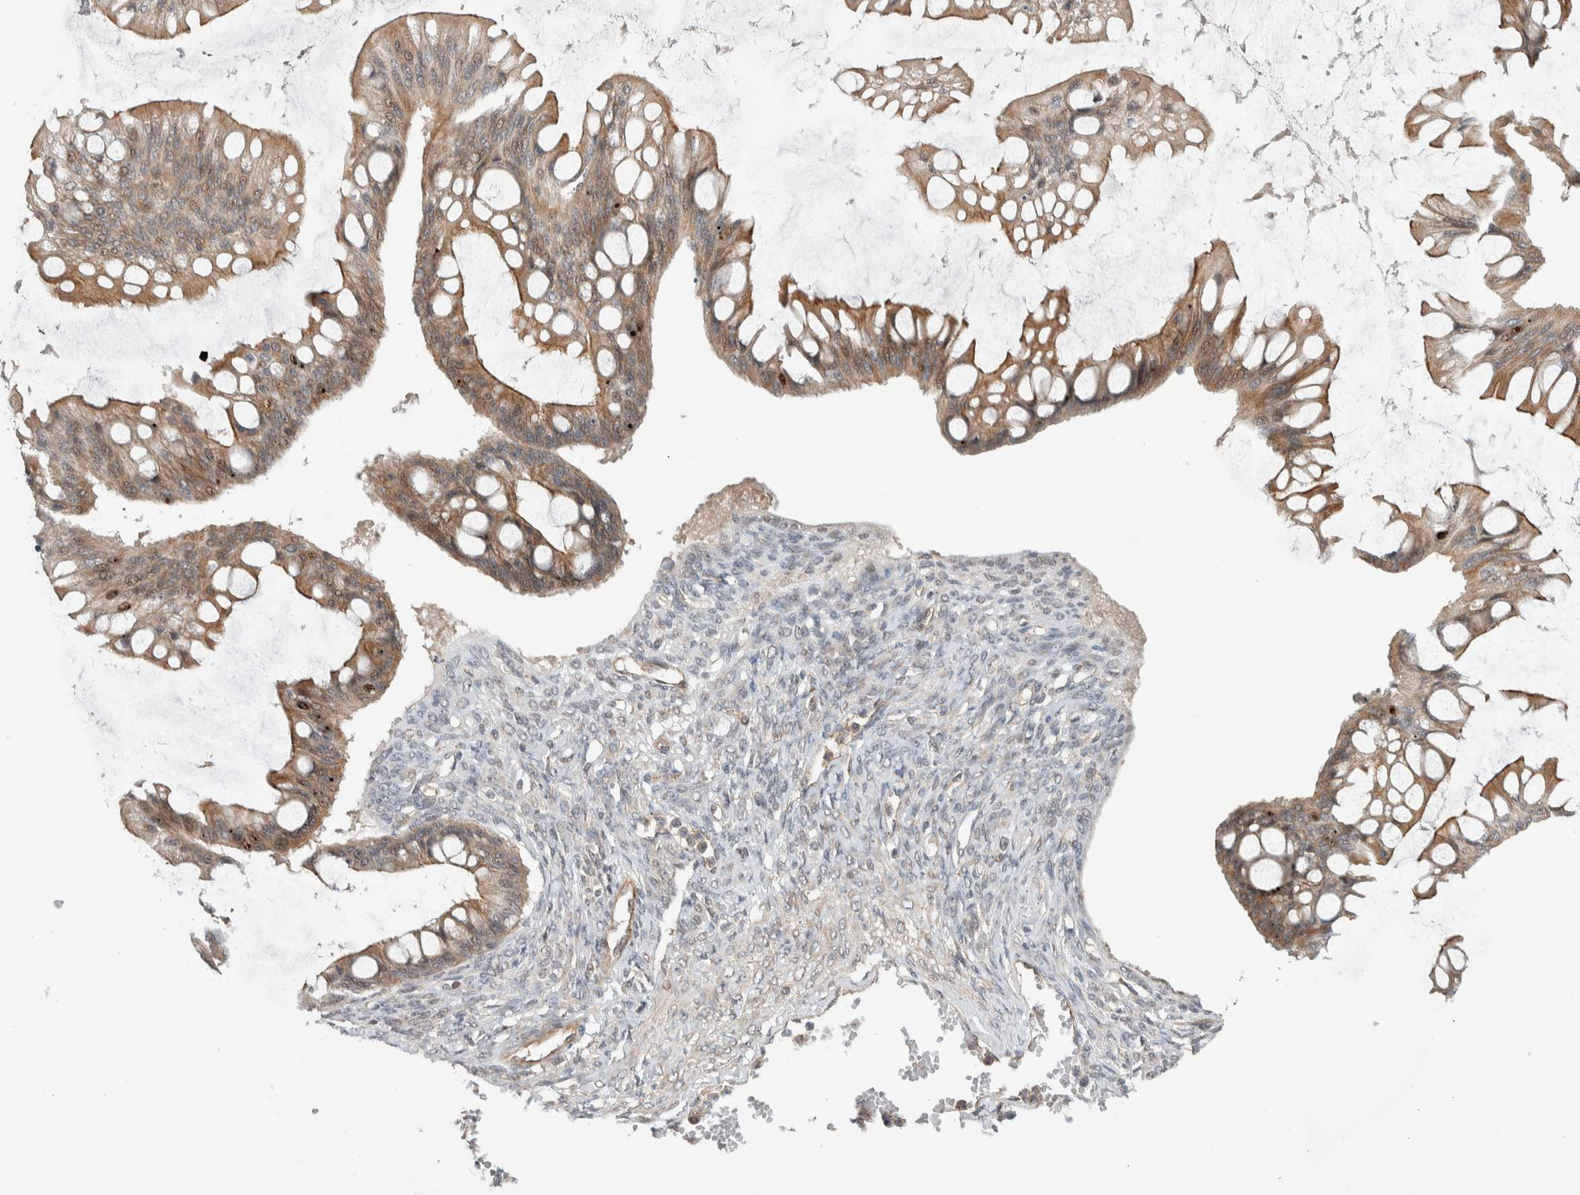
{"staining": {"intensity": "moderate", "quantity": ">75%", "location": "cytoplasmic/membranous"}, "tissue": "ovarian cancer", "cell_type": "Tumor cells", "image_type": "cancer", "snomed": [{"axis": "morphology", "description": "Cystadenocarcinoma, mucinous, NOS"}, {"axis": "topography", "description": "Ovary"}], "caption": "Mucinous cystadenocarcinoma (ovarian) stained with a protein marker reveals moderate staining in tumor cells.", "gene": "DEPTOR", "patient": {"sex": "female", "age": 73}}